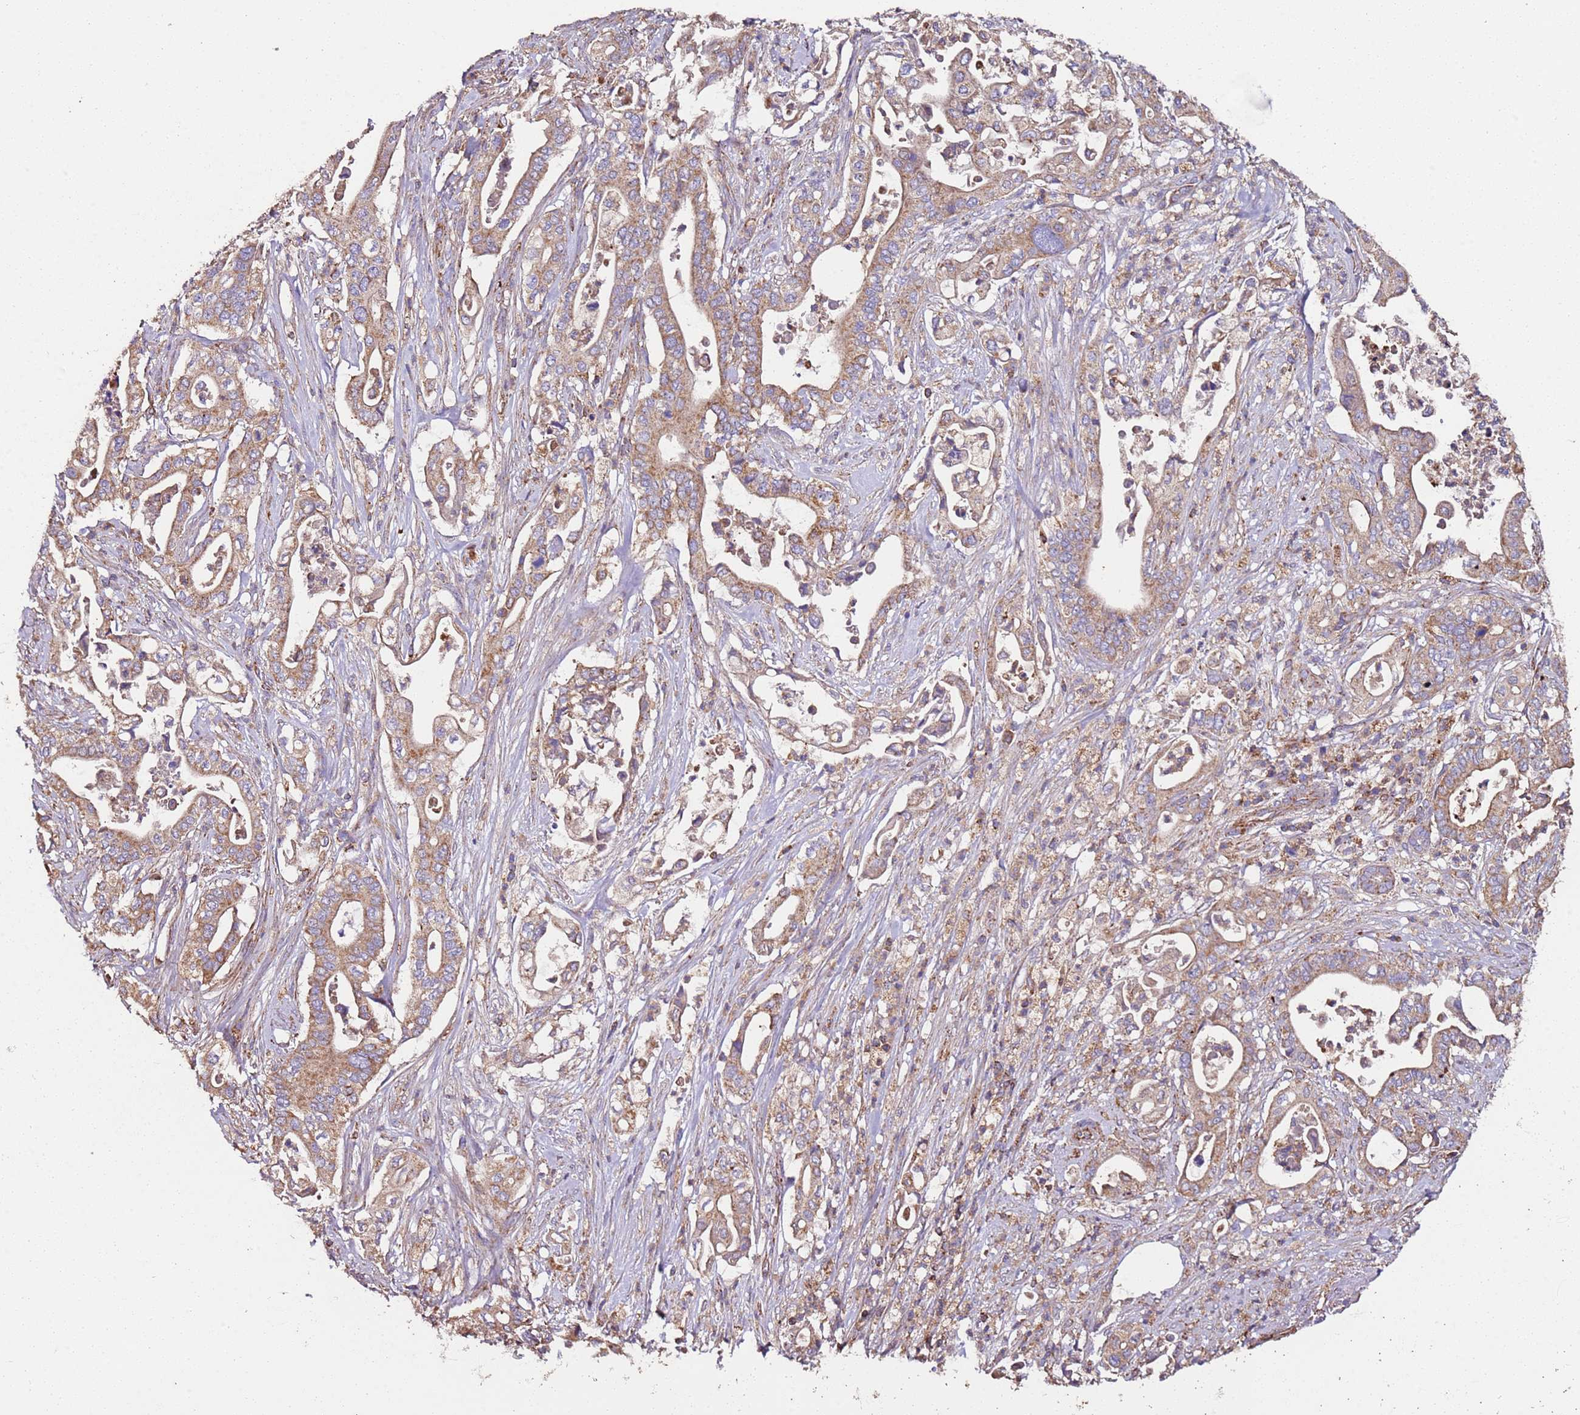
{"staining": {"intensity": "moderate", "quantity": ">75%", "location": "cytoplasmic/membranous"}, "tissue": "pancreatic cancer", "cell_type": "Tumor cells", "image_type": "cancer", "snomed": [{"axis": "morphology", "description": "Adenocarcinoma, NOS"}, {"axis": "topography", "description": "Pancreas"}], "caption": "IHC image of human pancreatic adenocarcinoma stained for a protein (brown), which shows medium levels of moderate cytoplasmic/membranous positivity in about >75% of tumor cells.", "gene": "RMND5A", "patient": {"sex": "female", "age": 77}}